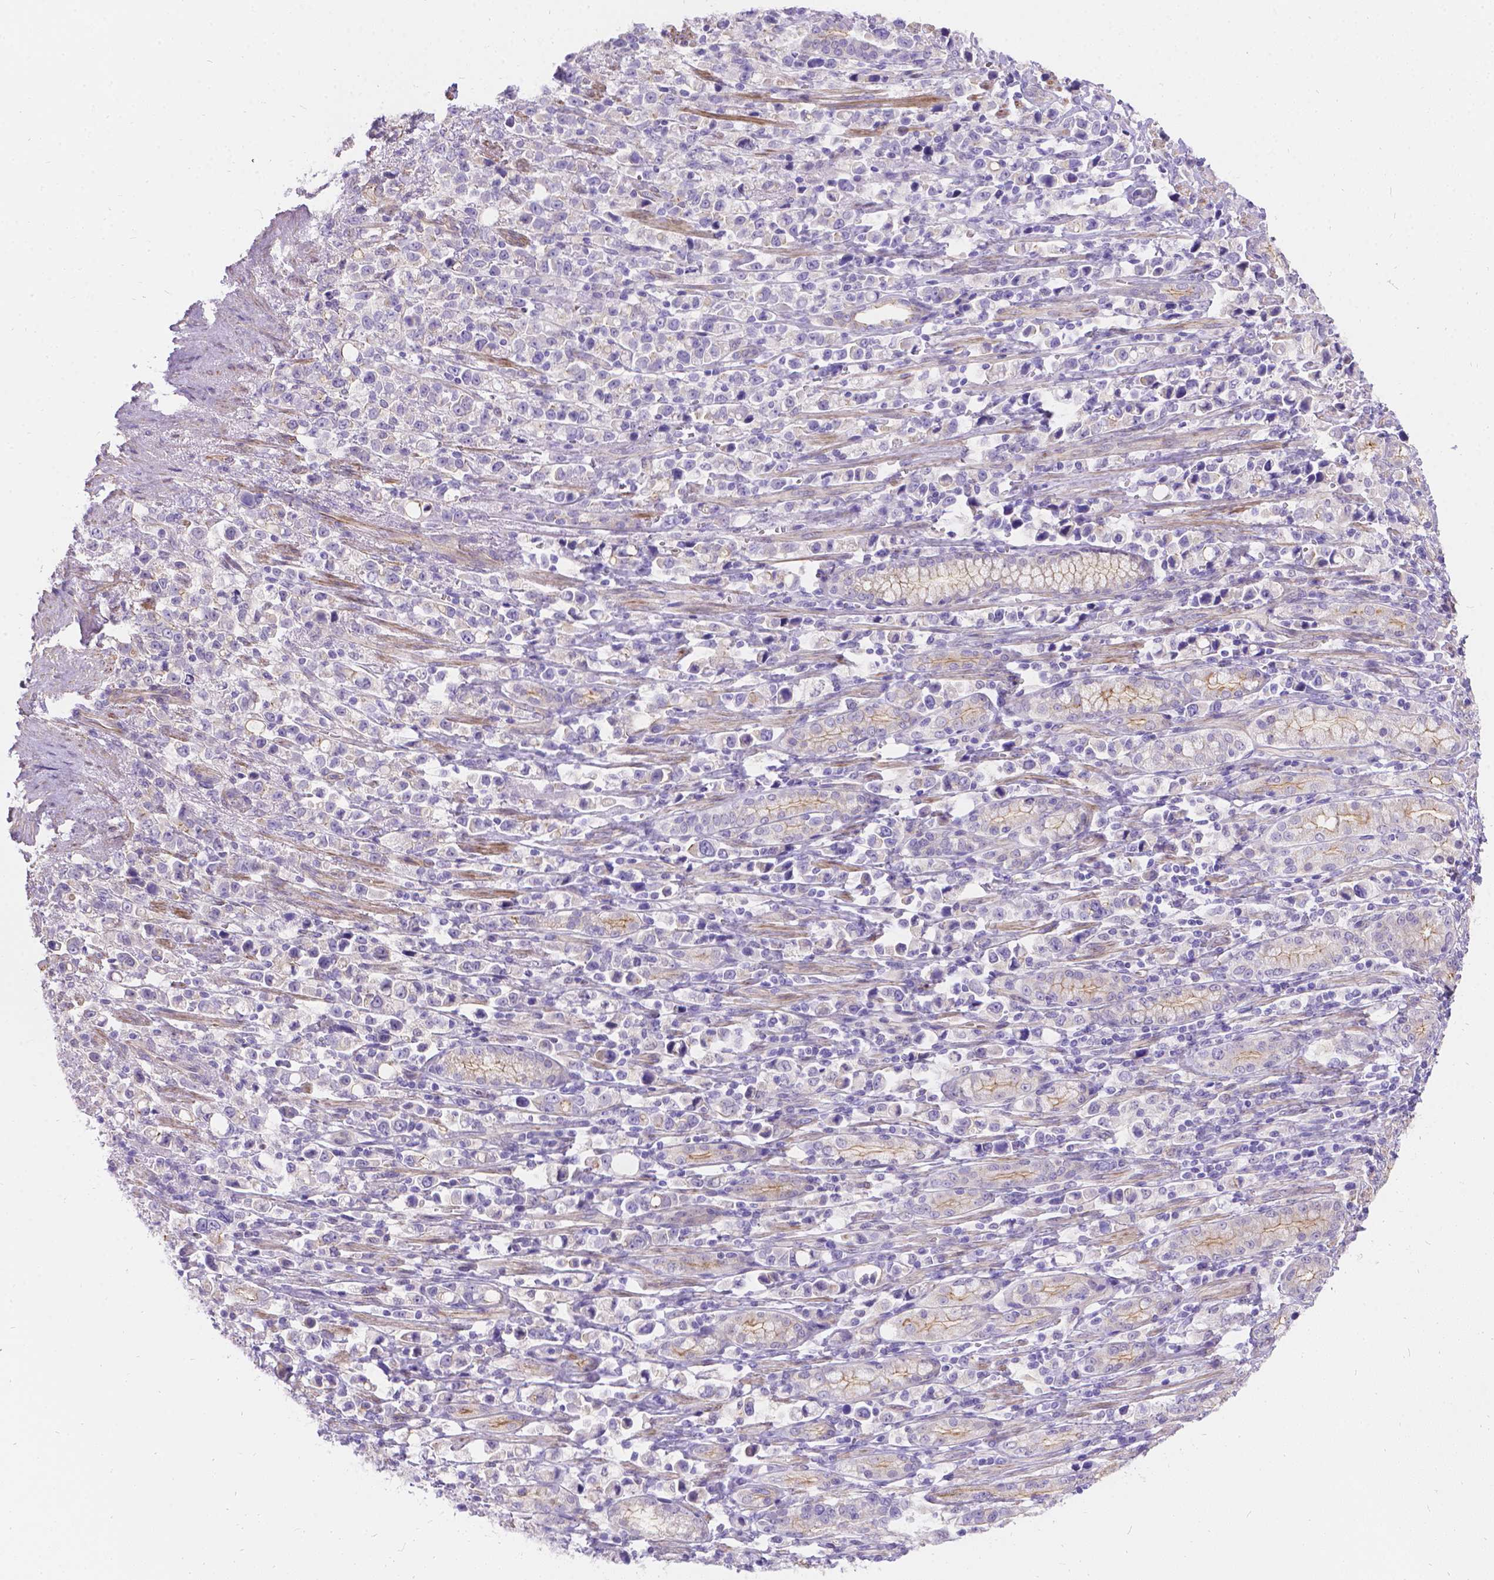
{"staining": {"intensity": "negative", "quantity": "none", "location": "none"}, "tissue": "stomach cancer", "cell_type": "Tumor cells", "image_type": "cancer", "snomed": [{"axis": "morphology", "description": "Adenocarcinoma, NOS"}, {"axis": "topography", "description": "Stomach"}], "caption": "Tumor cells show no significant protein positivity in adenocarcinoma (stomach).", "gene": "PALS1", "patient": {"sex": "male", "age": 63}}